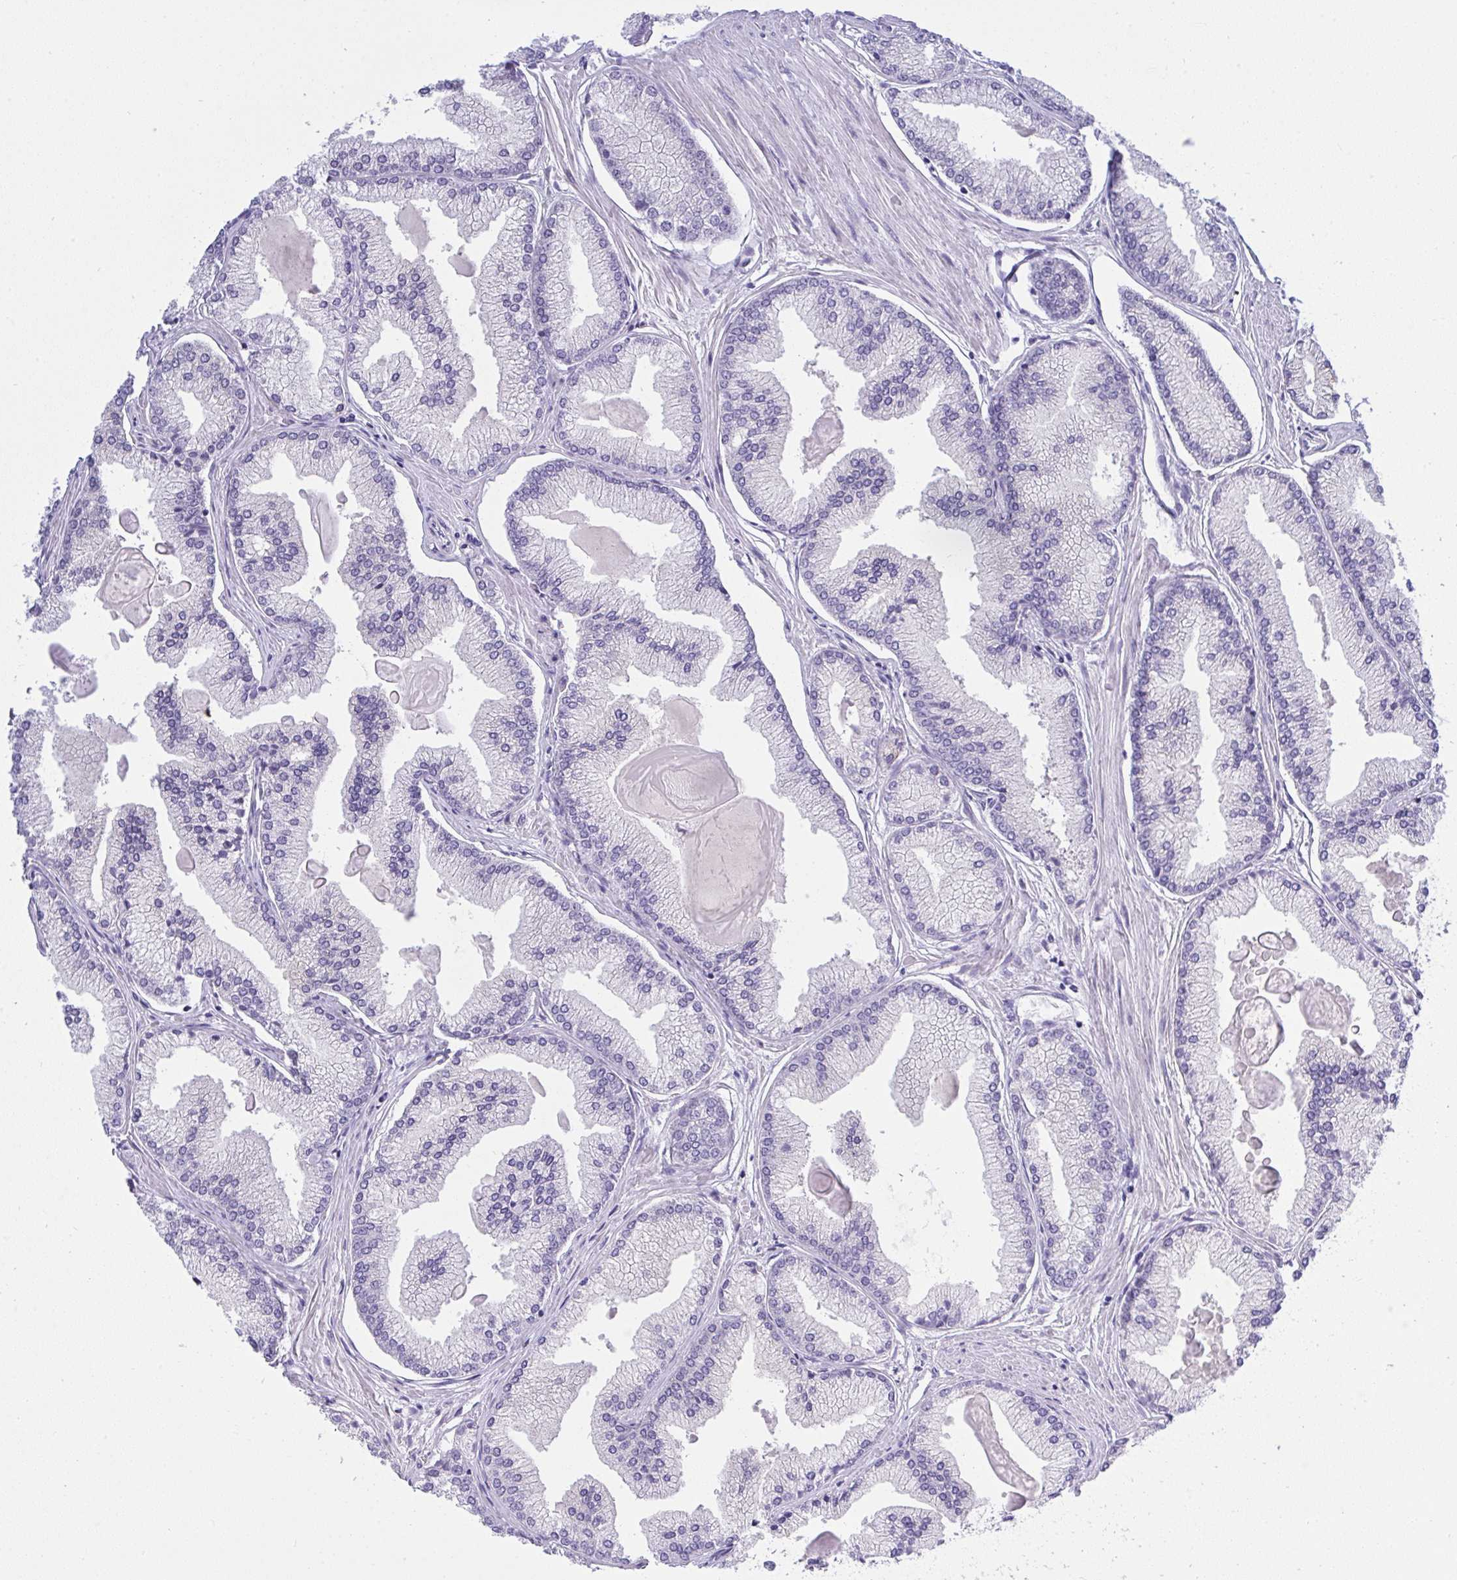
{"staining": {"intensity": "negative", "quantity": "none", "location": "none"}, "tissue": "prostate cancer", "cell_type": "Tumor cells", "image_type": "cancer", "snomed": [{"axis": "morphology", "description": "Adenocarcinoma, High grade"}, {"axis": "topography", "description": "Prostate"}], "caption": "Immunohistochemical staining of adenocarcinoma (high-grade) (prostate) demonstrates no significant expression in tumor cells.", "gene": "ZNF554", "patient": {"sex": "male", "age": 68}}